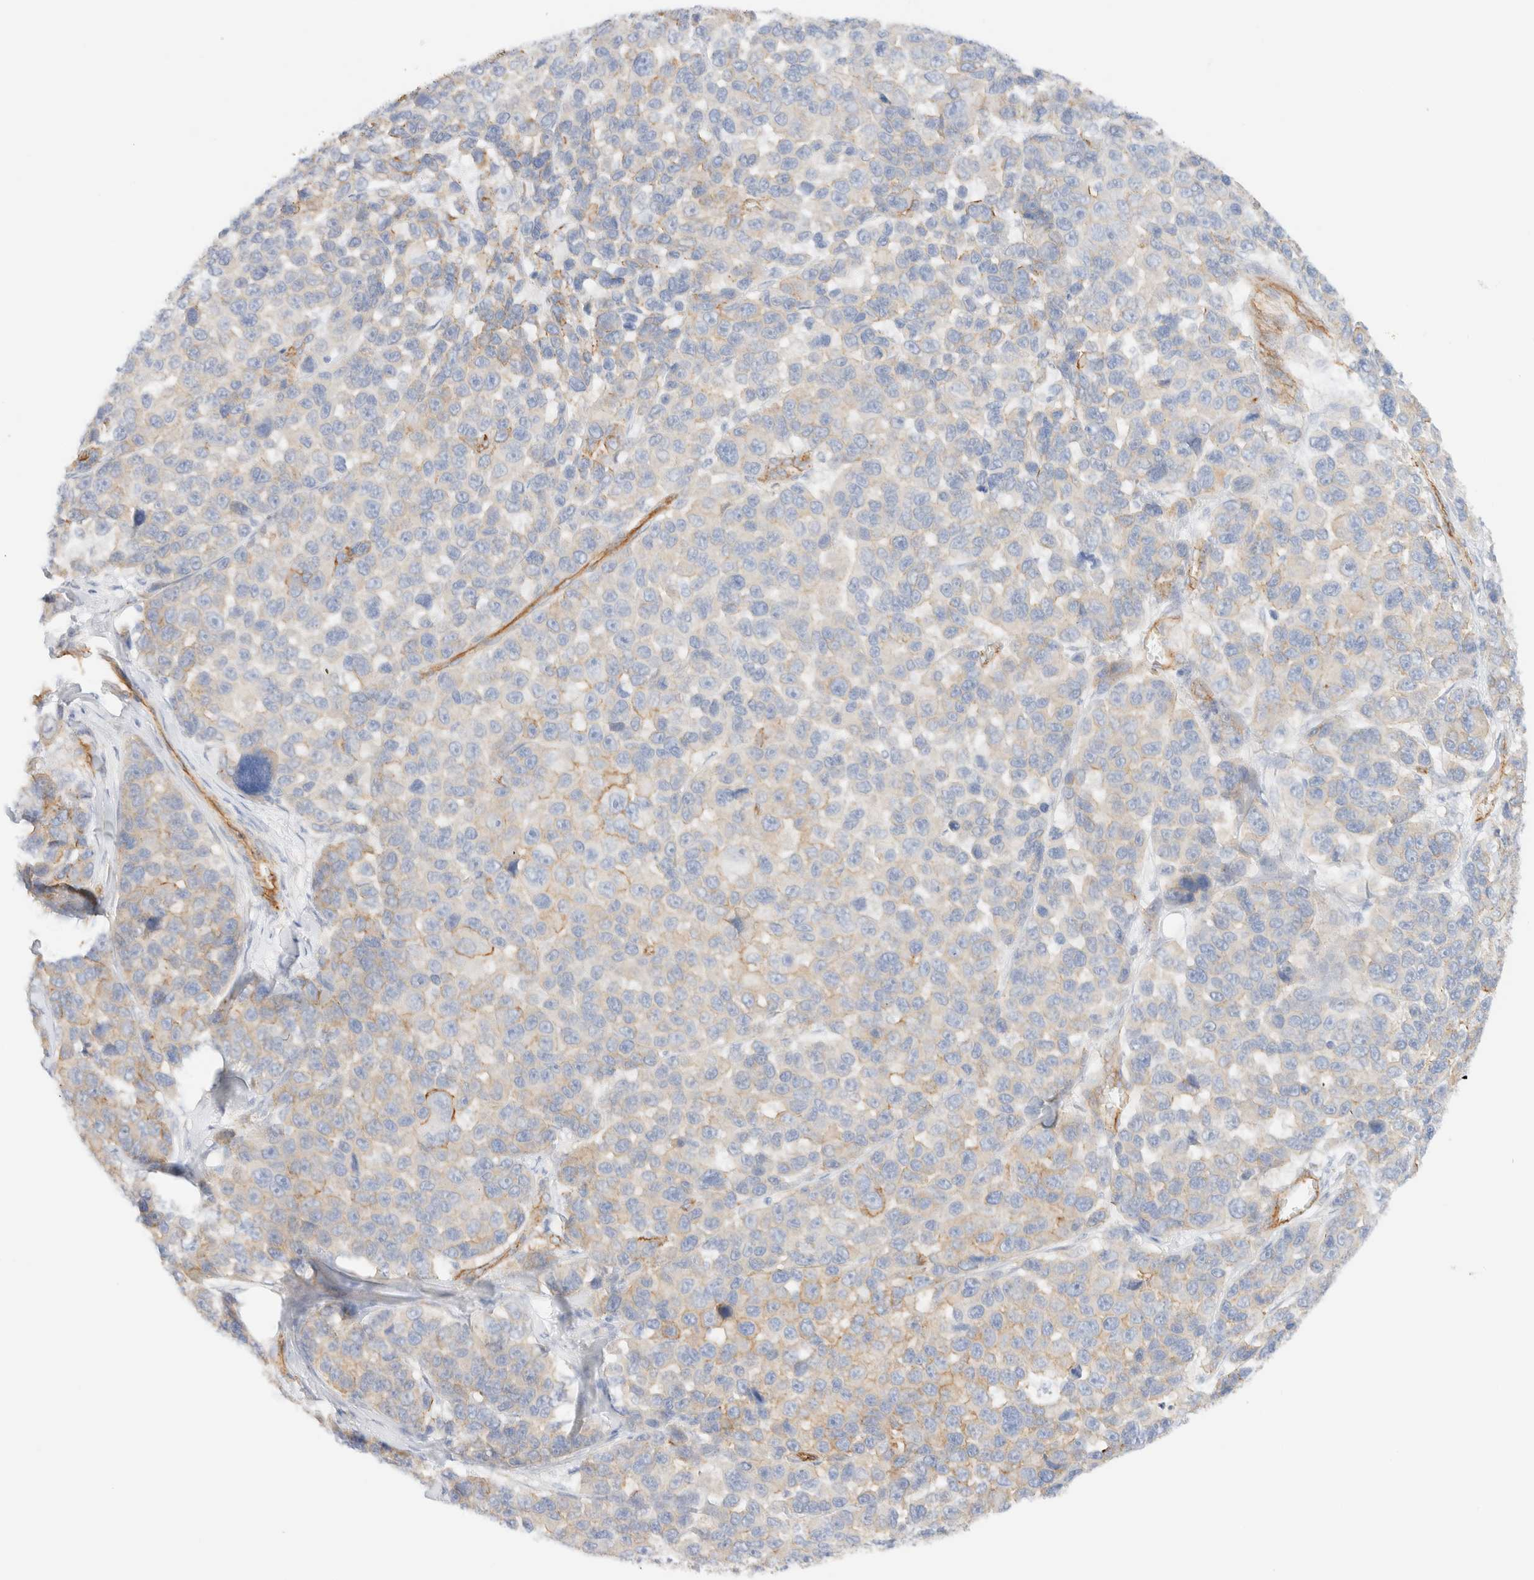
{"staining": {"intensity": "weak", "quantity": "<25%", "location": "cytoplasmic/membranous"}, "tissue": "melanoma", "cell_type": "Tumor cells", "image_type": "cancer", "snomed": [{"axis": "morphology", "description": "Malignant melanoma, NOS"}, {"axis": "topography", "description": "Skin"}], "caption": "Melanoma was stained to show a protein in brown. There is no significant staining in tumor cells.", "gene": "CYB5R4", "patient": {"sex": "male", "age": 53}}